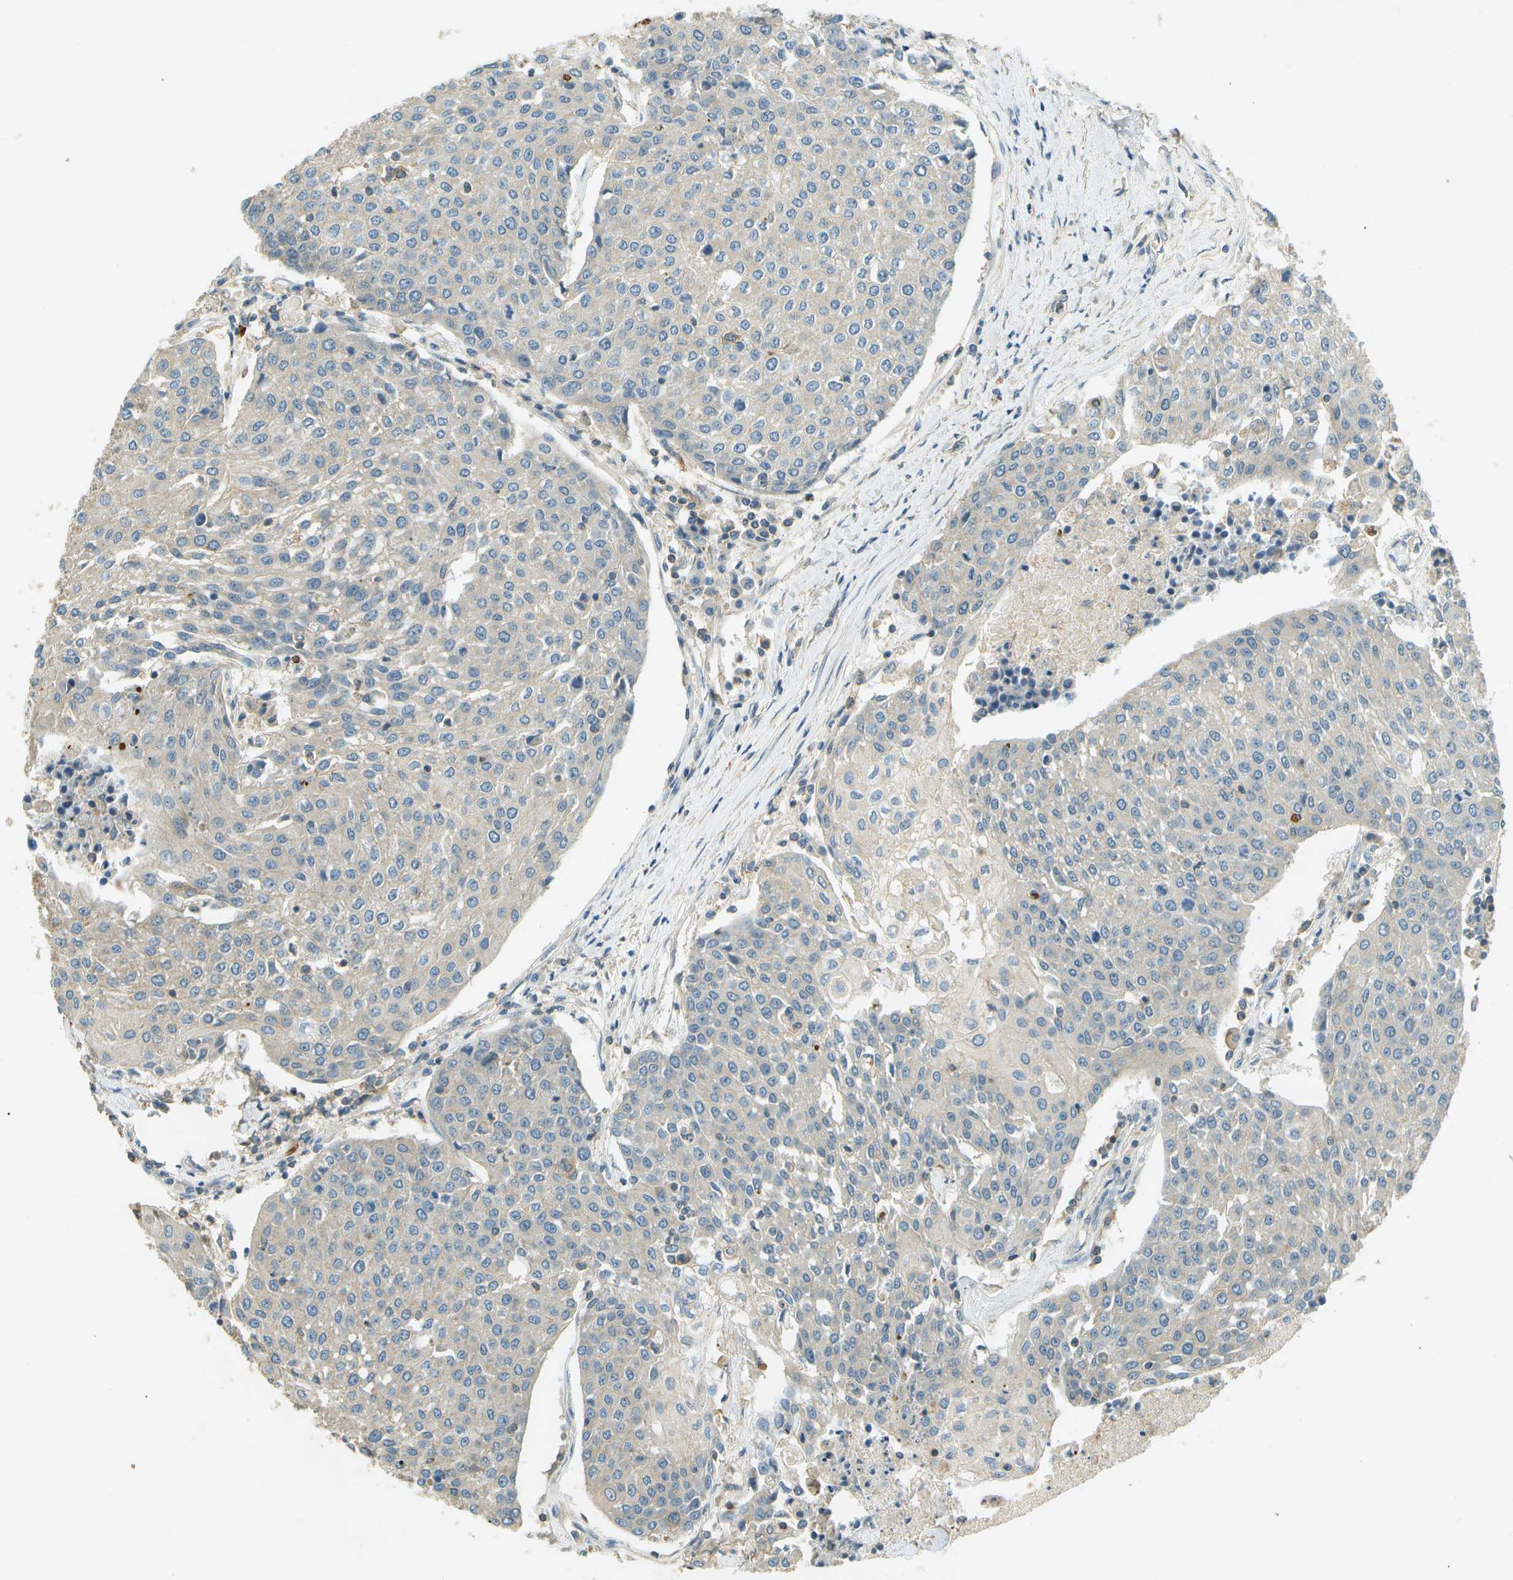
{"staining": {"intensity": "negative", "quantity": "none", "location": "none"}, "tissue": "urothelial cancer", "cell_type": "Tumor cells", "image_type": "cancer", "snomed": [{"axis": "morphology", "description": "Urothelial carcinoma, High grade"}, {"axis": "topography", "description": "Urinary bladder"}], "caption": "Urothelial cancer was stained to show a protein in brown. There is no significant staining in tumor cells.", "gene": "NUDT4", "patient": {"sex": "female", "age": 85}}